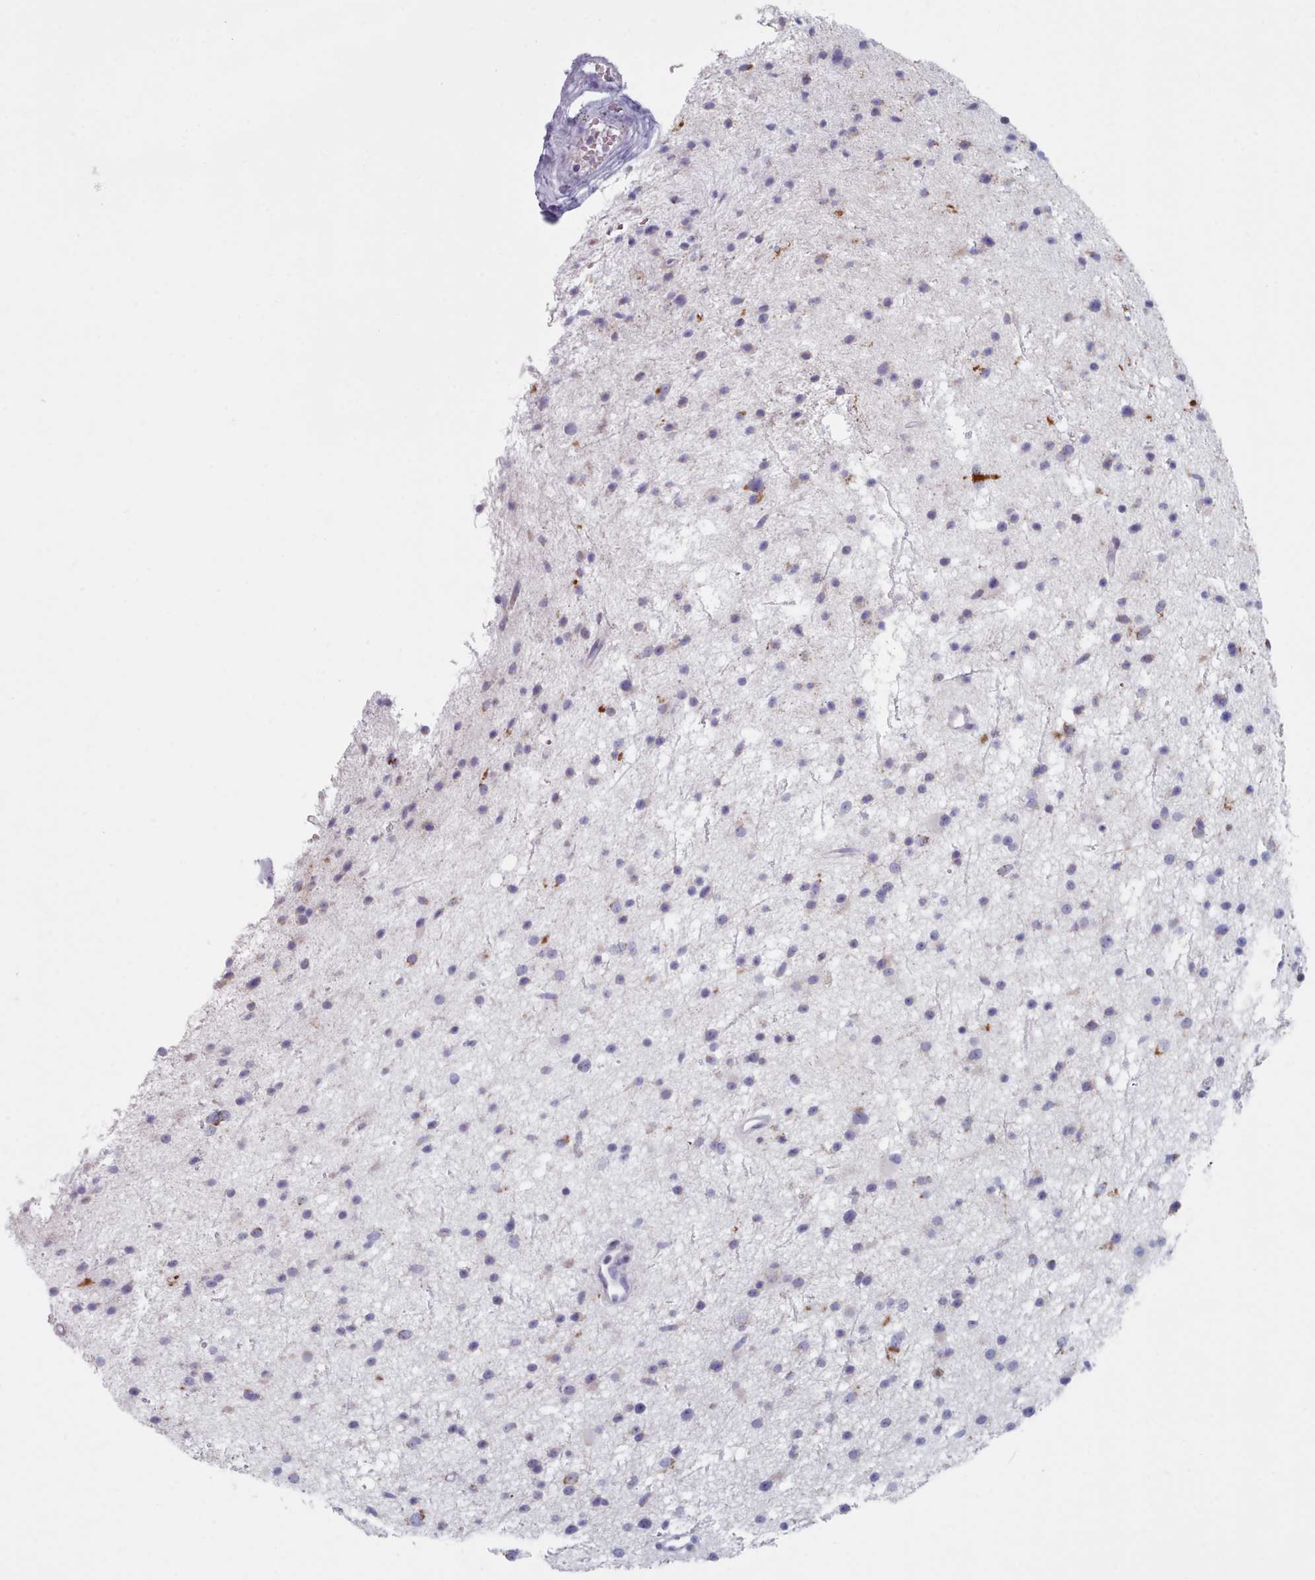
{"staining": {"intensity": "negative", "quantity": "none", "location": "none"}, "tissue": "glioma", "cell_type": "Tumor cells", "image_type": "cancer", "snomed": [{"axis": "morphology", "description": "Glioma, malignant, Low grade"}, {"axis": "topography", "description": "Cerebral cortex"}], "caption": "IHC photomicrograph of human malignant glioma (low-grade) stained for a protein (brown), which exhibits no expression in tumor cells.", "gene": "HAO1", "patient": {"sex": "female", "age": 39}}